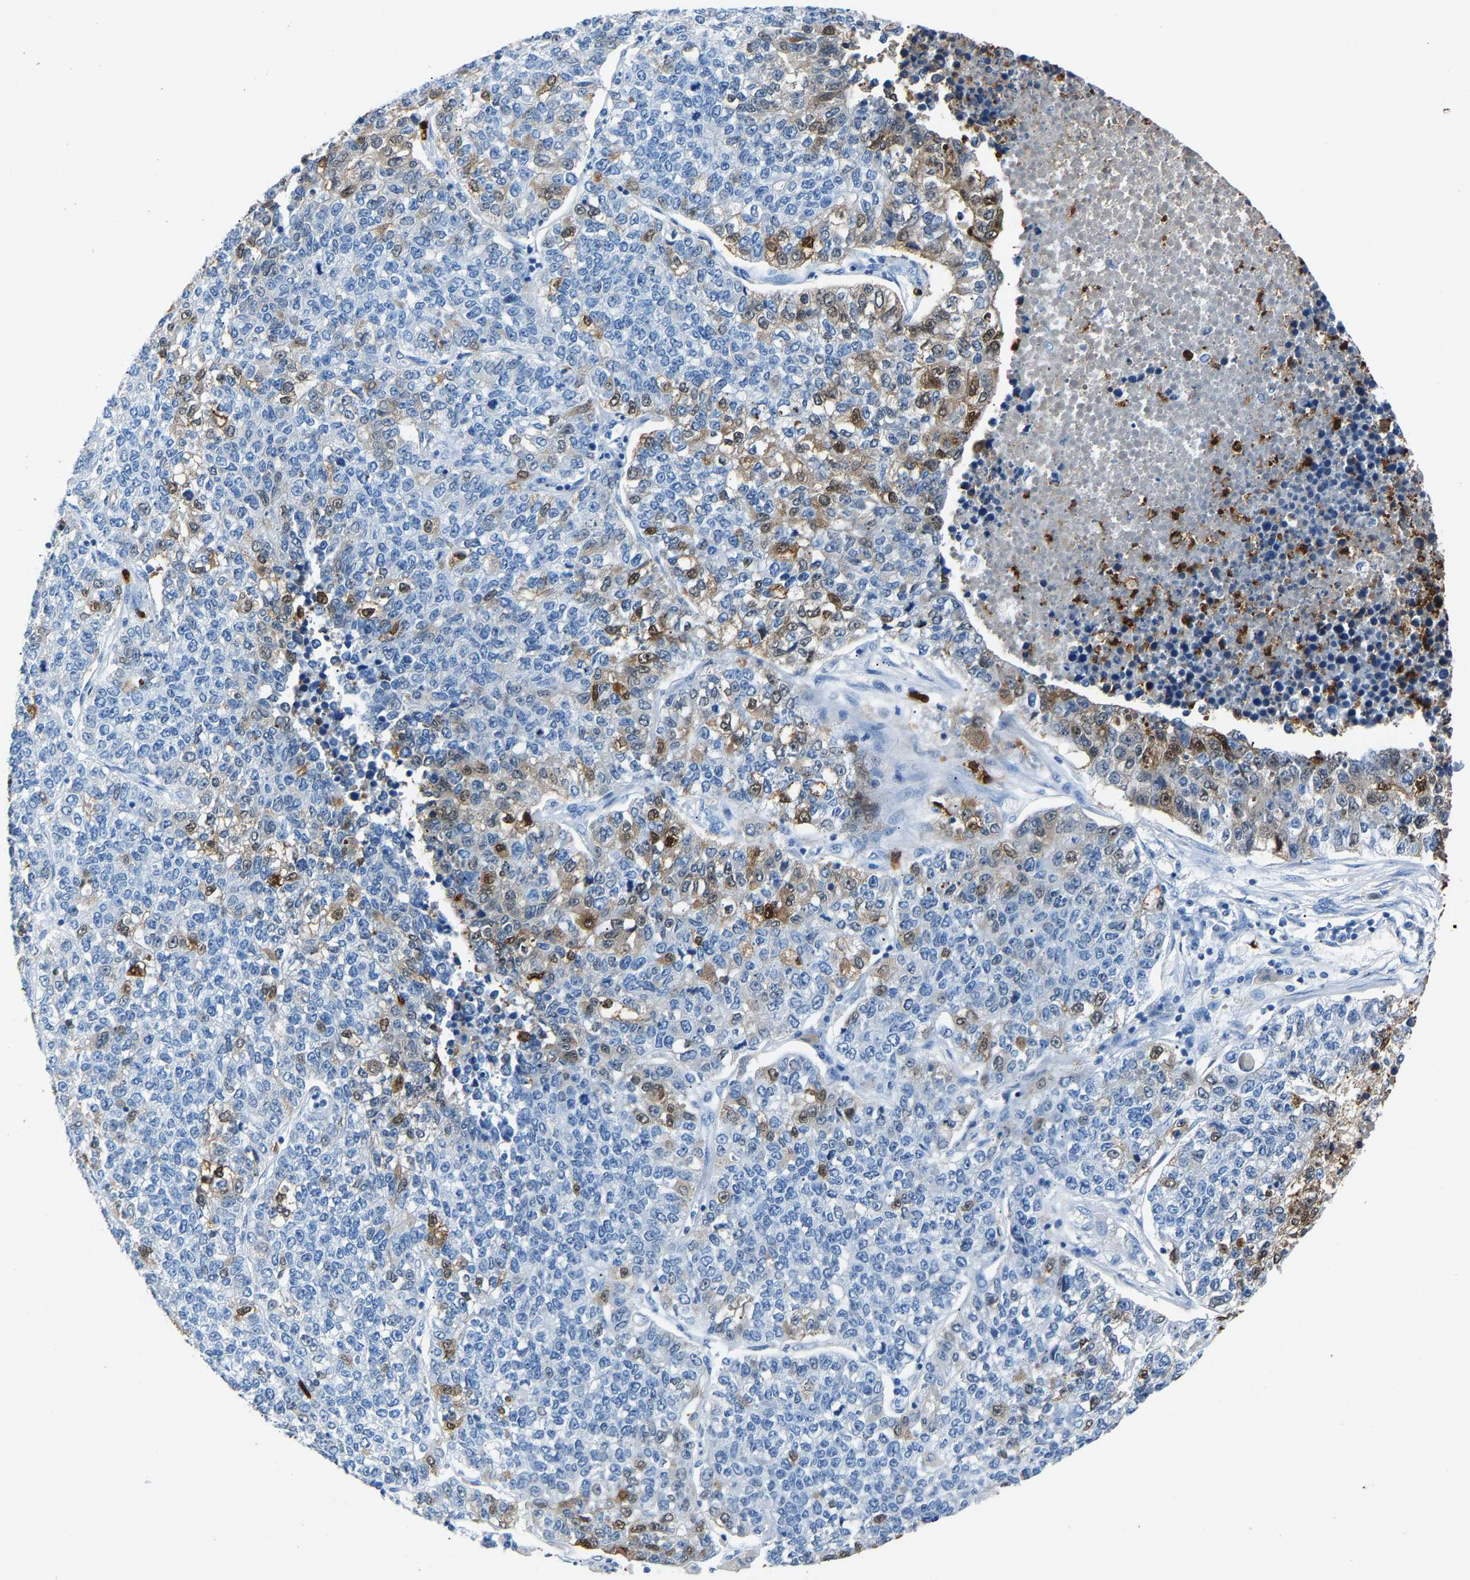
{"staining": {"intensity": "moderate", "quantity": "<25%", "location": "cytoplasmic/membranous,nuclear"}, "tissue": "lung cancer", "cell_type": "Tumor cells", "image_type": "cancer", "snomed": [{"axis": "morphology", "description": "Adenocarcinoma, NOS"}, {"axis": "topography", "description": "Lung"}], "caption": "This is an image of immunohistochemistry staining of adenocarcinoma (lung), which shows moderate positivity in the cytoplasmic/membranous and nuclear of tumor cells.", "gene": "S100P", "patient": {"sex": "male", "age": 49}}